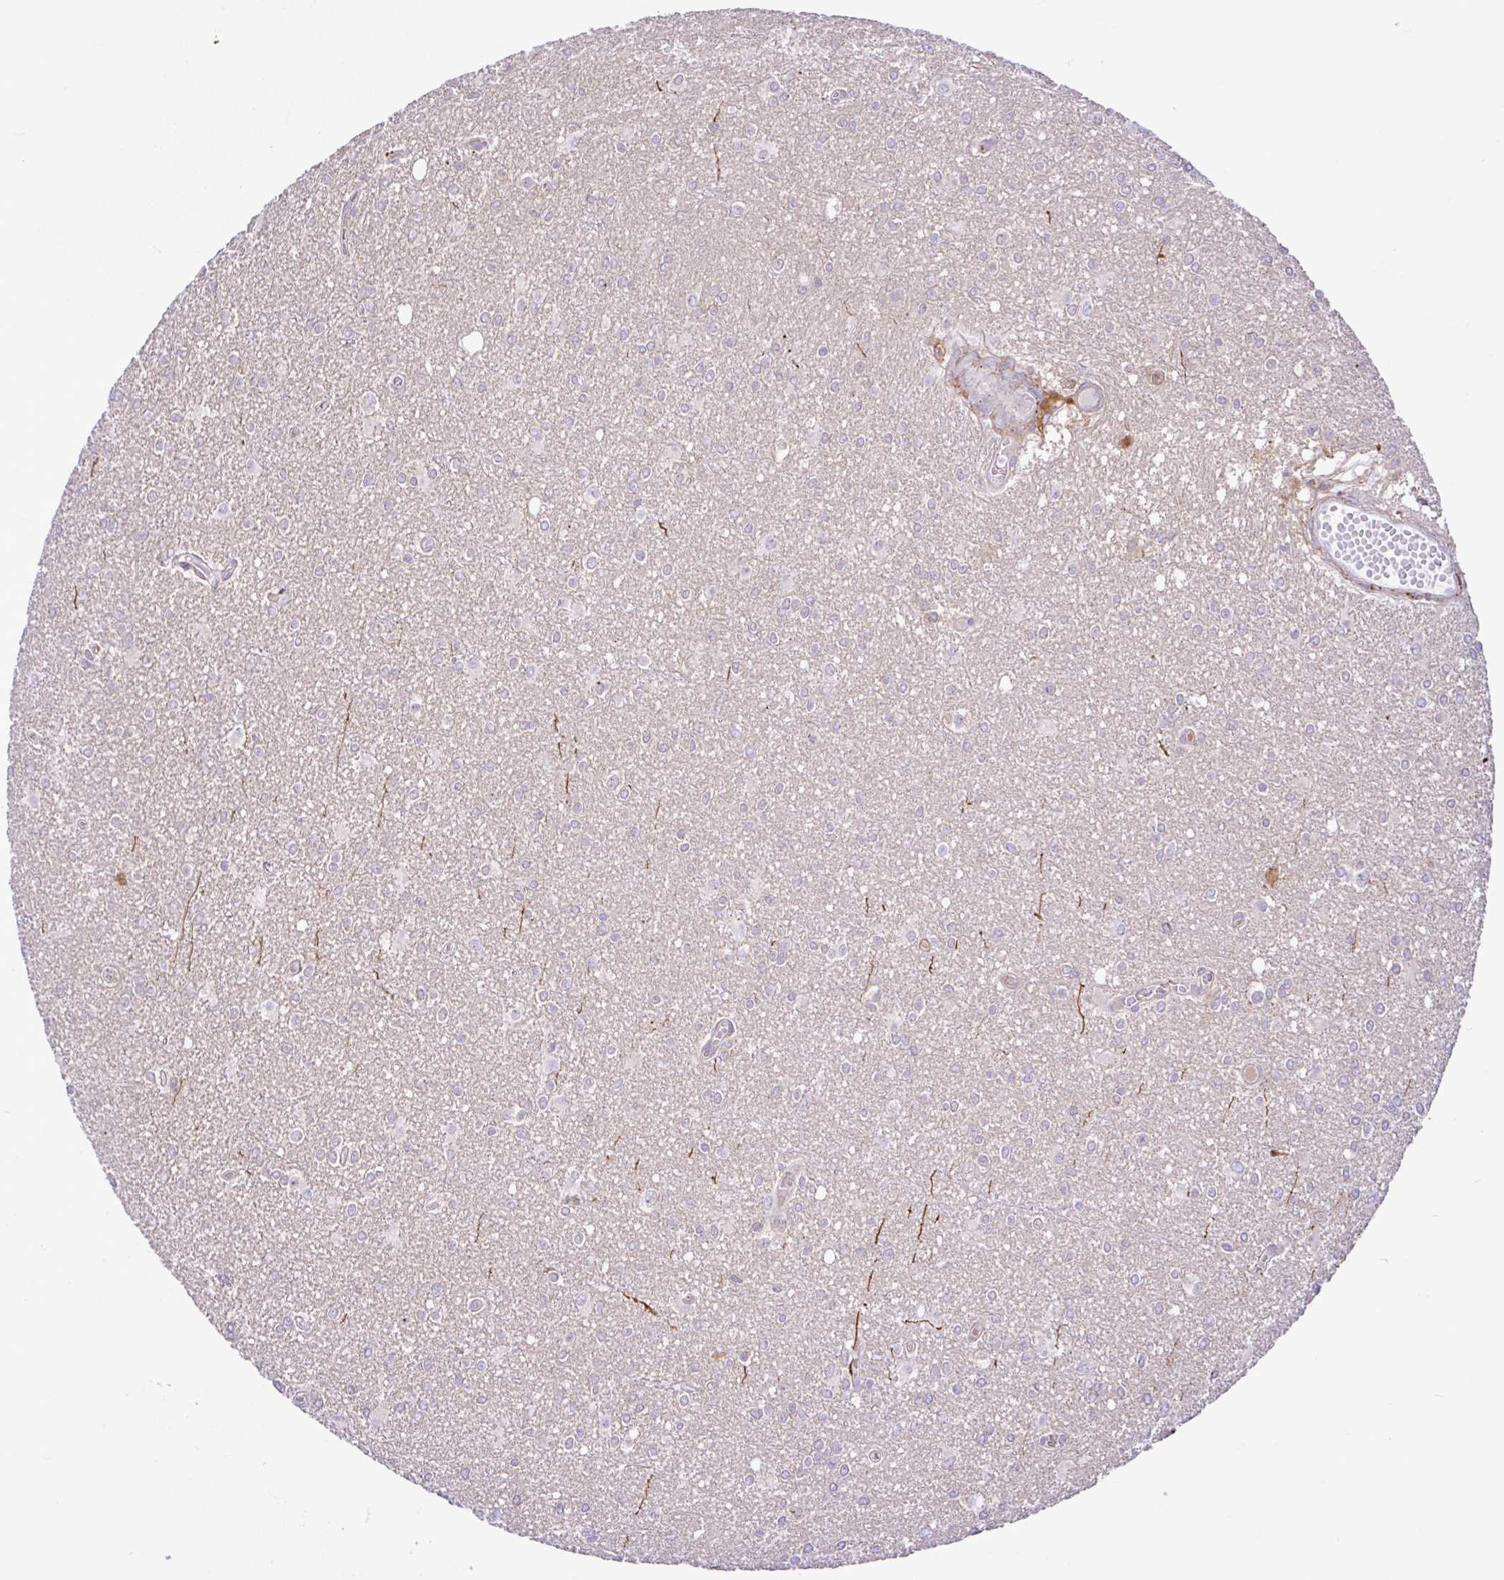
{"staining": {"intensity": "negative", "quantity": "none", "location": "none"}, "tissue": "glioma", "cell_type": "Tumor cells", "image_type": "cancer", "snomed": [{"axis": "morphology", "description": "Glioma, malignant, High grade"}, {"axis": "topography", "description": "Brain"}], "caption": "Immunohistochemistry (IHC) image of neoplastic tissue: human glioma stained with DAB (3,3'-diaminobenzidine) shows no significant protein staining in tumor cells.", "gene": "ANO4", "patient": {"sex": "male", "age": 48}}